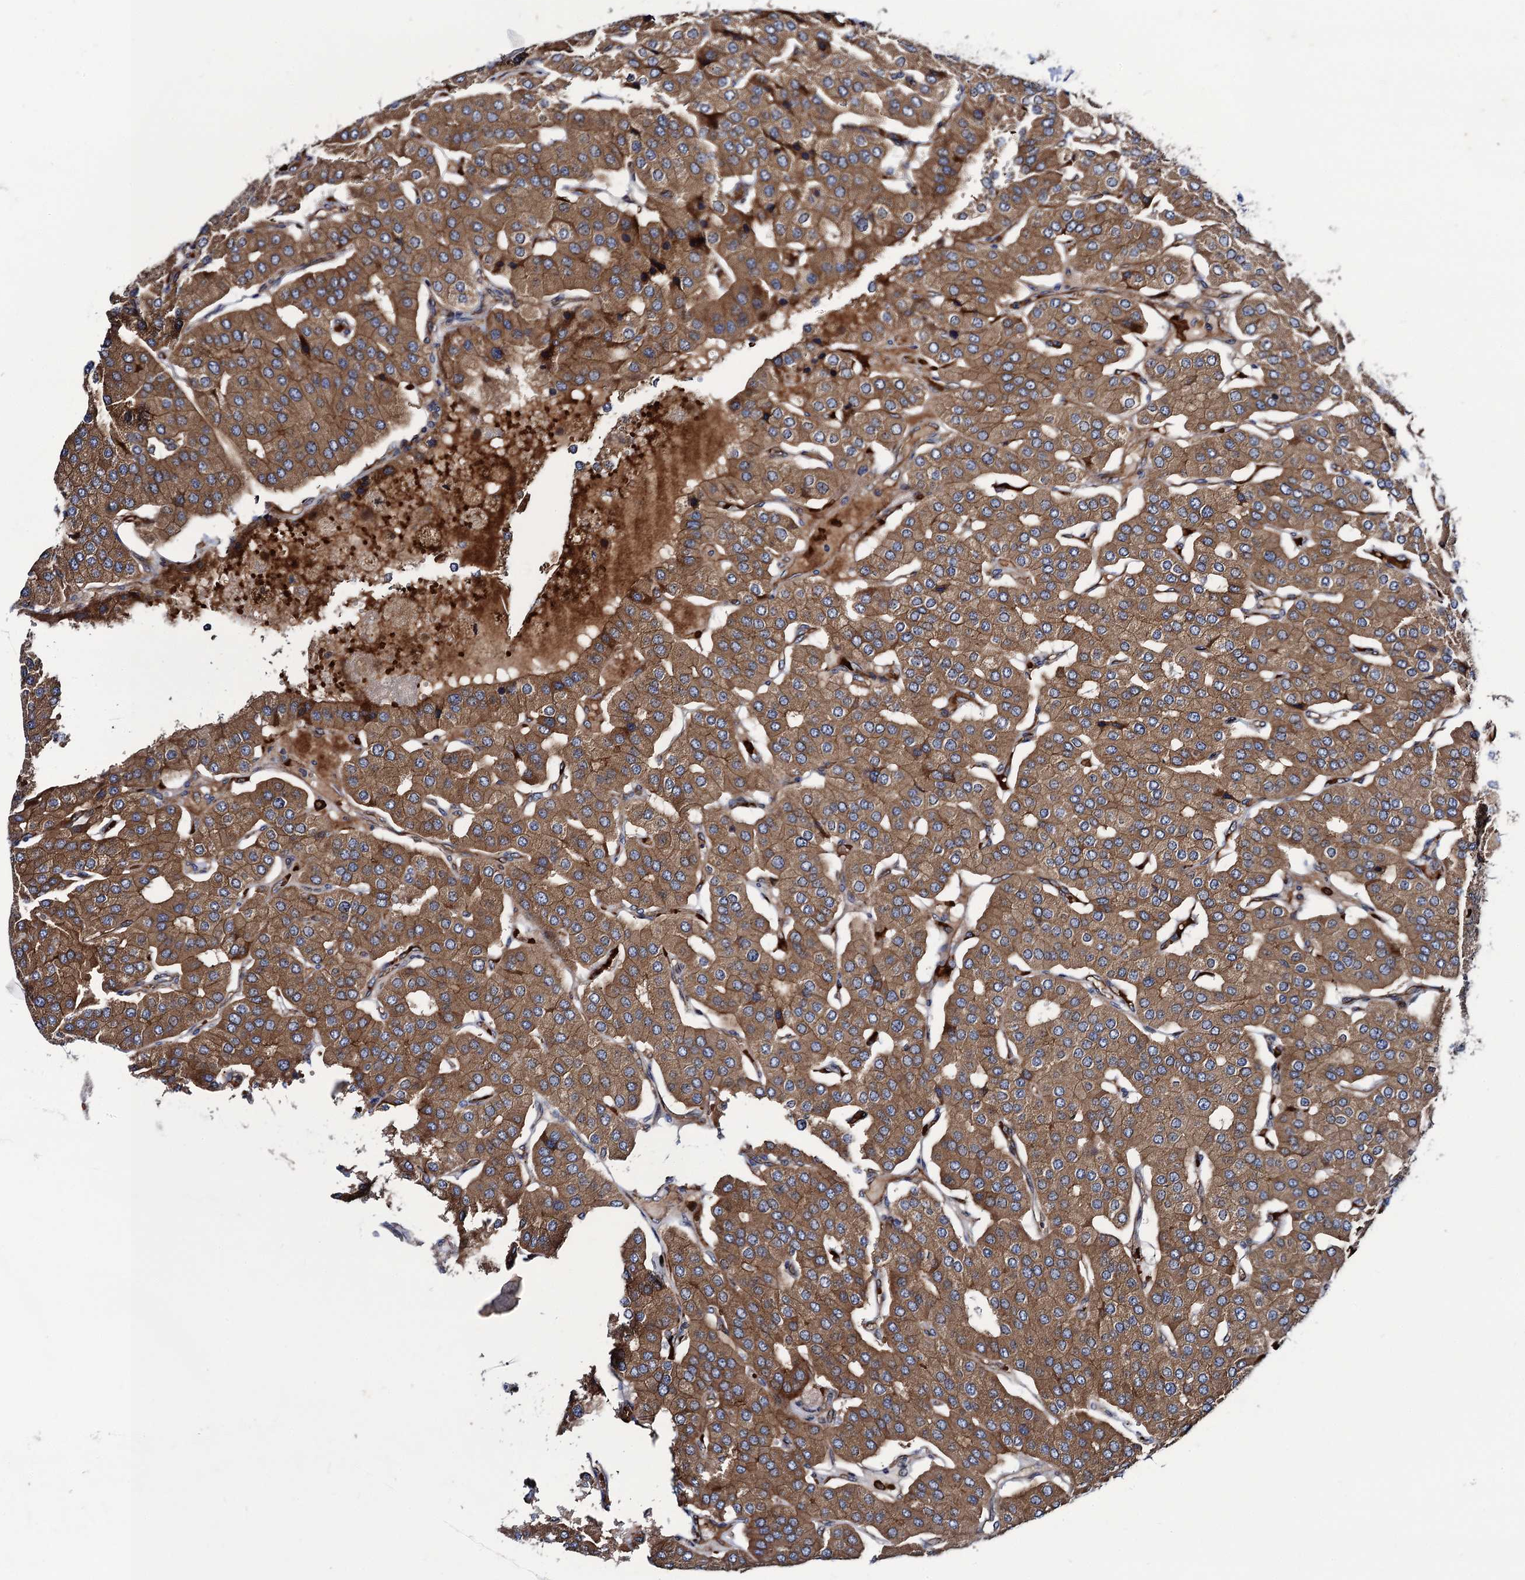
{"staining": {"intensity": "moderate", "quantity": ">75%", "location": "cytoplasmic/membranous"}, "tissue": "parathyroid gland", "cell_type": "Glandular cells", "image_type": "normal", "snomed": [{"axis": "morphology", "description": "Normal tissue, NOS"}, {"axis": "morphology", "description": "Adenoma, NOS"}, {"axis": "topography", "description": "Parathyroid gland"}], "caption": "A medium amount of moderate cytoplasmic/membranous expression is present in approximately >75% of glandular cells in normal parathyroid gland.", "gene": "KXD1", "patient": {"sex": "female", "age": 86}}